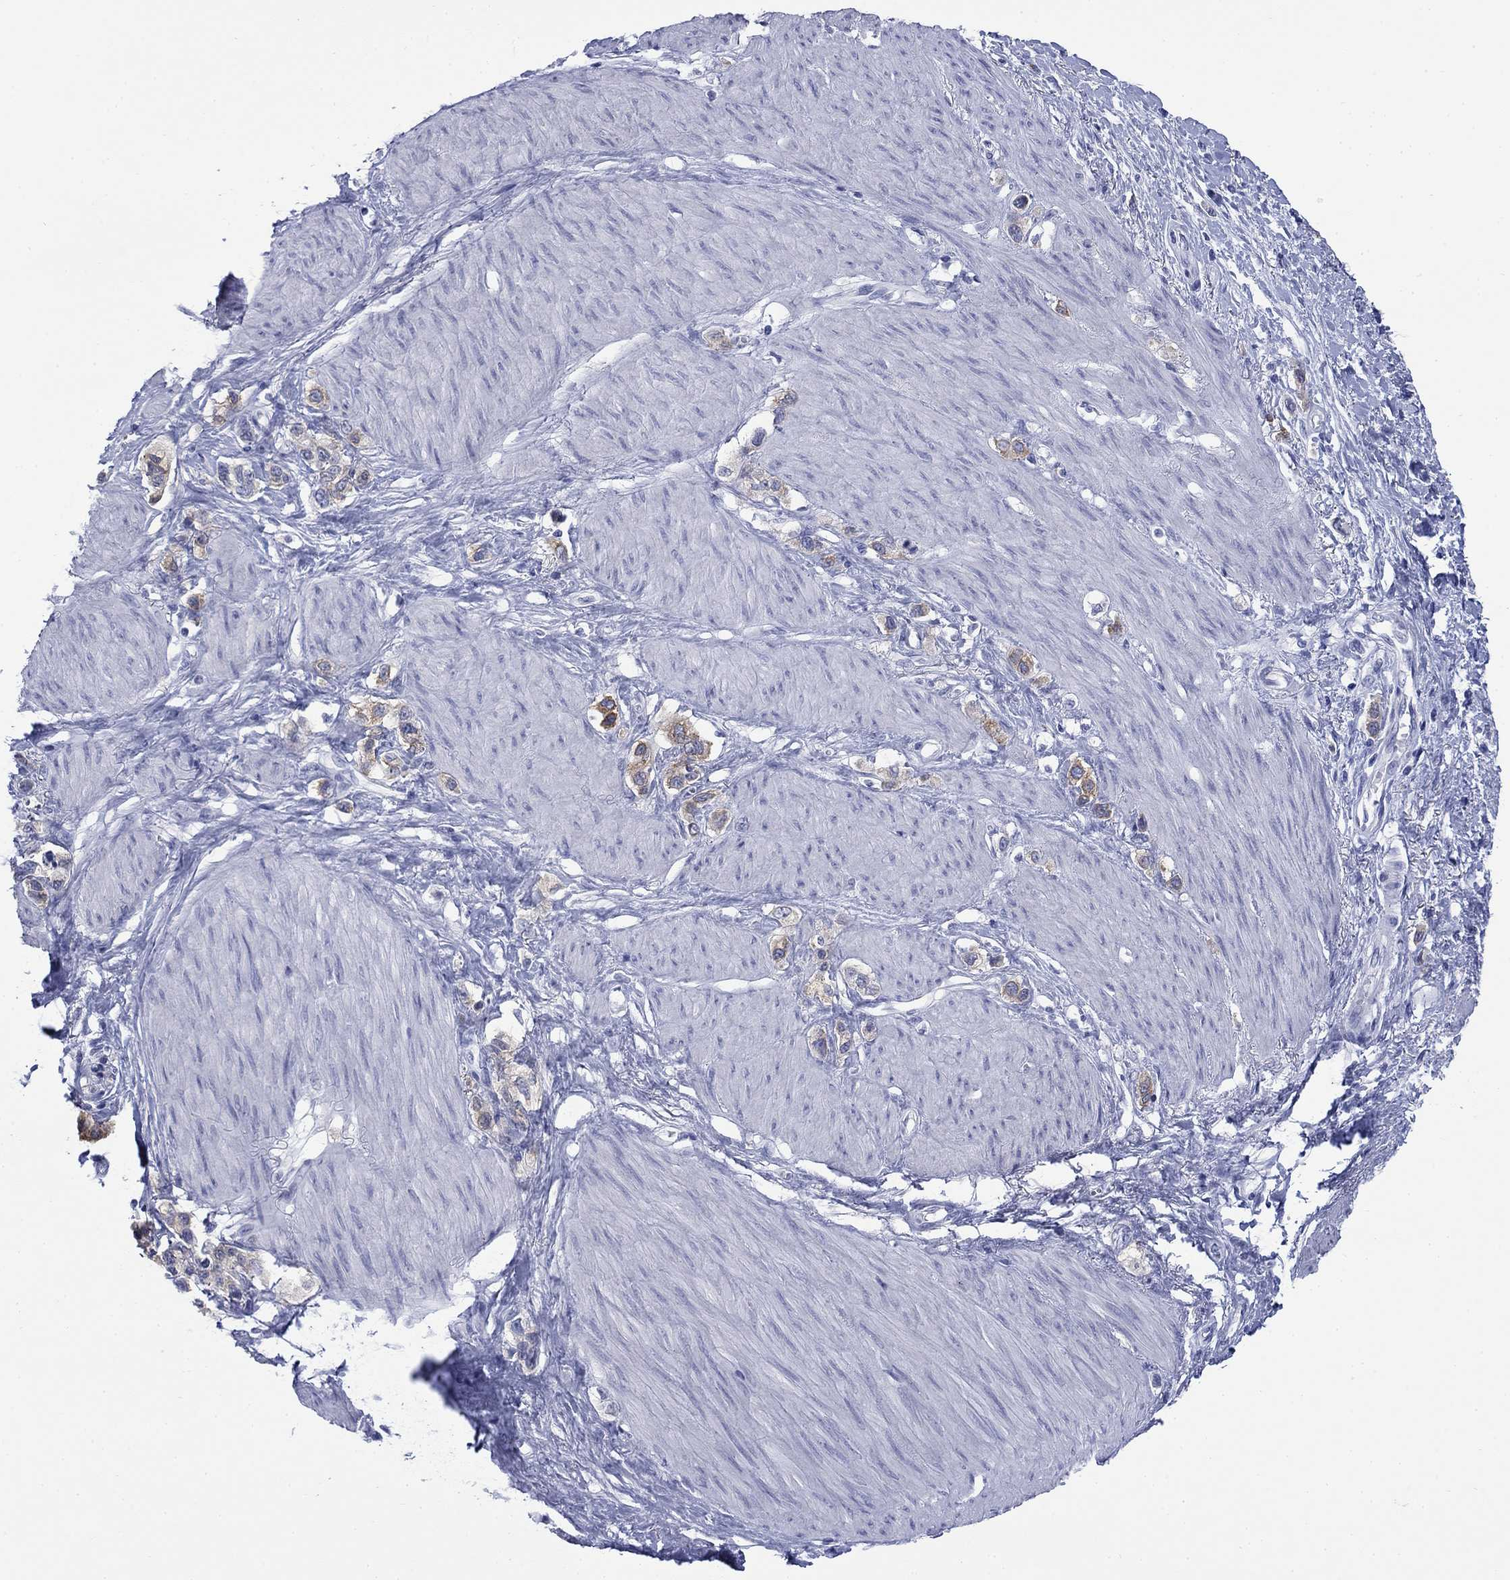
{"staining": {"intensity": "moderate", "quantity": "<25%", "location": "cytoplasmic/membranous"}, "tissue": "stomach cancer", "cell_type": "Tumor cells", "image_type": "cancer", "snomed": [{"axis": "morphology", "description": "Normal tissue, NOS"}, {"axis": "morphology", "description": "Adenocarcinoma, NOS"}, {"axis": "morphology", "description": "Adenocarcinoma, High grade"}, {"axis": "topography", "description": "Stomach, upper"}, {"axis": "topography", "description": "Stomach"}], "caption": "IHC of human stomach cancer exhibits low levels of moderate cytoplasmic/membranous staining in approximately <25% of tumor cells. The staining was performed using DAB (3,3'-diaminobenzidine) to visualize the protein expression in brown, while the nuclei were stained in blue with hematoxylin (Magnification: 20x).", "gene": "IGF2BP3", "patient": {"sex": "female", "age": 65}}